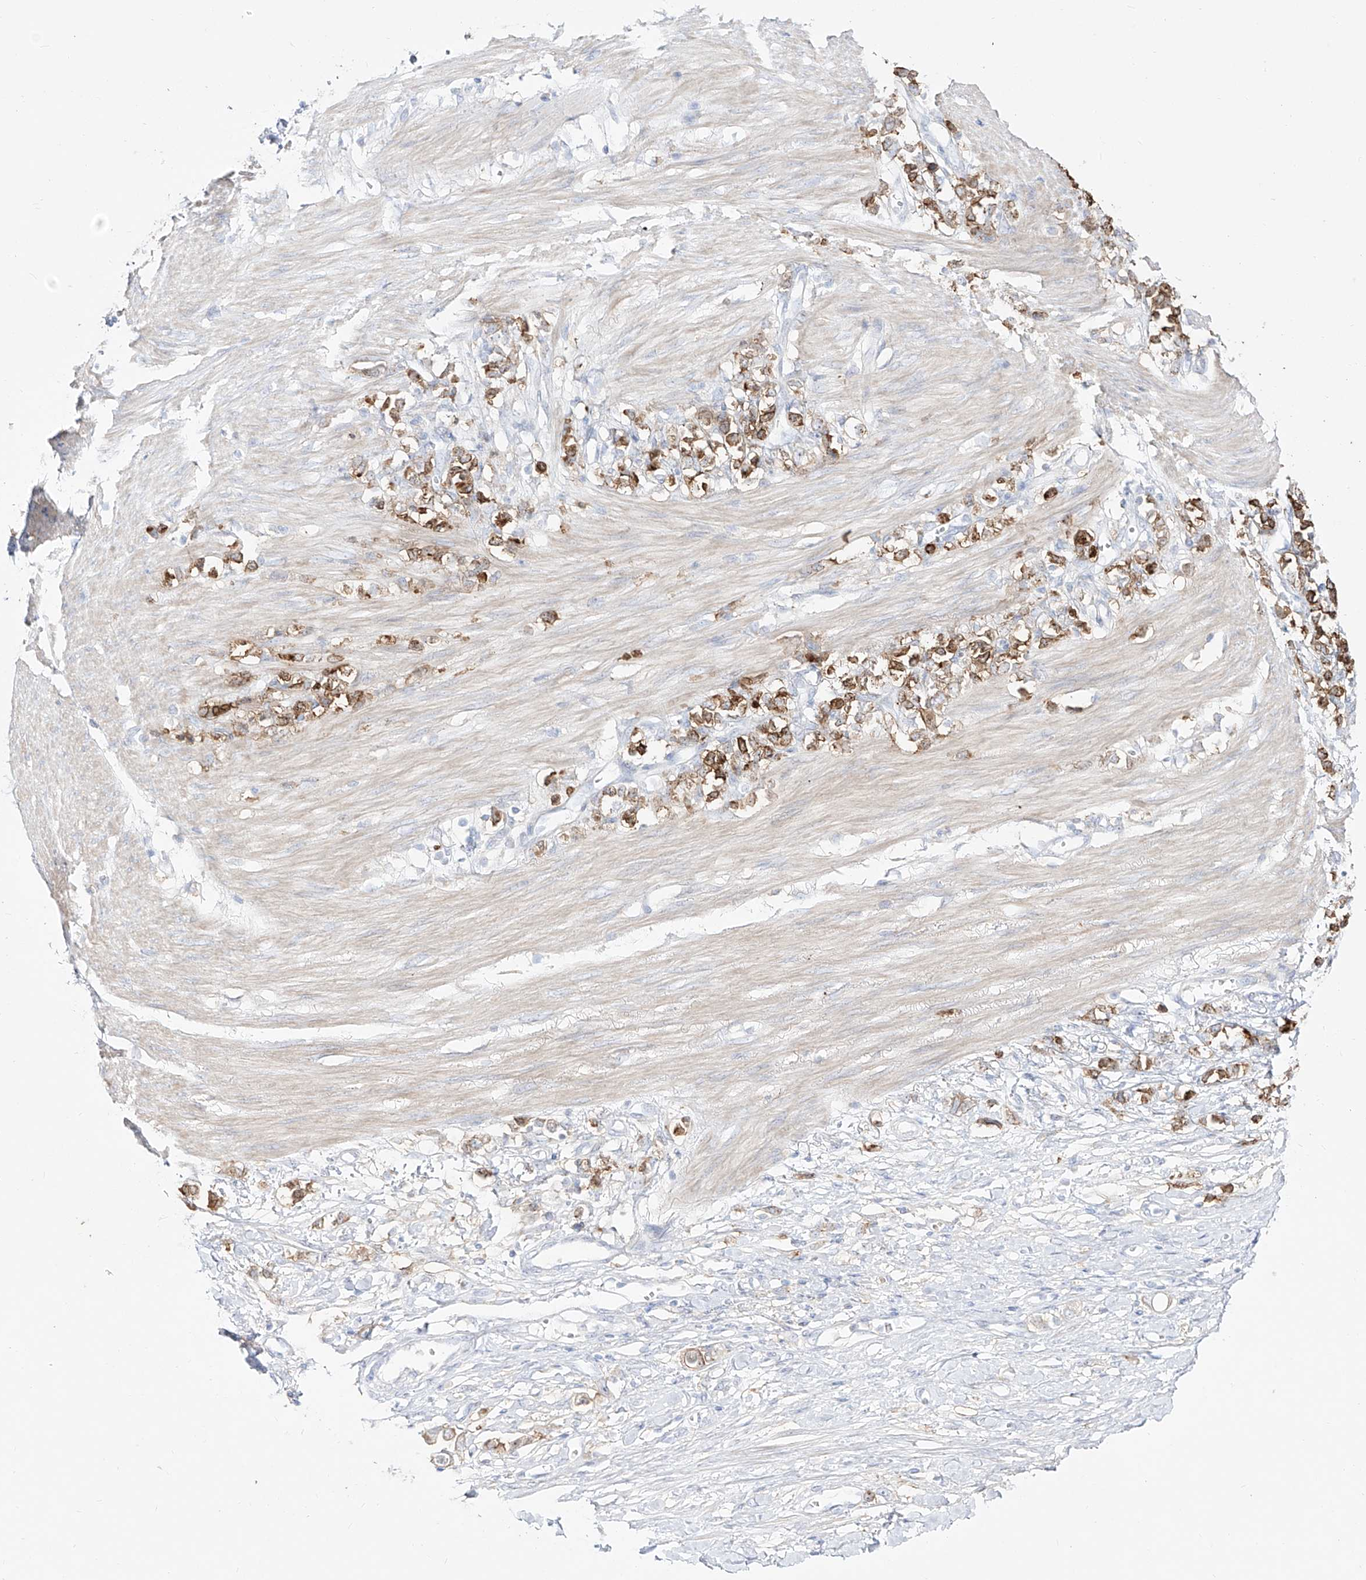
{"staining": {"intensity": "moderate", "quantity": "25%-75%", "location": "cytoplasmic/membranous"}, "tissue": "stomach cancer", "cell_type": "Tumor cells", "image_type": "cancer", "snomed": [{"axis": "morphology", "description": "Adenocarcinoma, NOS"}, {"axis": "topography", "description": "Stomach"}], "caption": "Stomach cancer stained for a protein shows moderate cytoplasmic/membranous positivity in tumor cells.", "gene": "ZGRF1", "patient": {"sex": "female", "age": 76}}